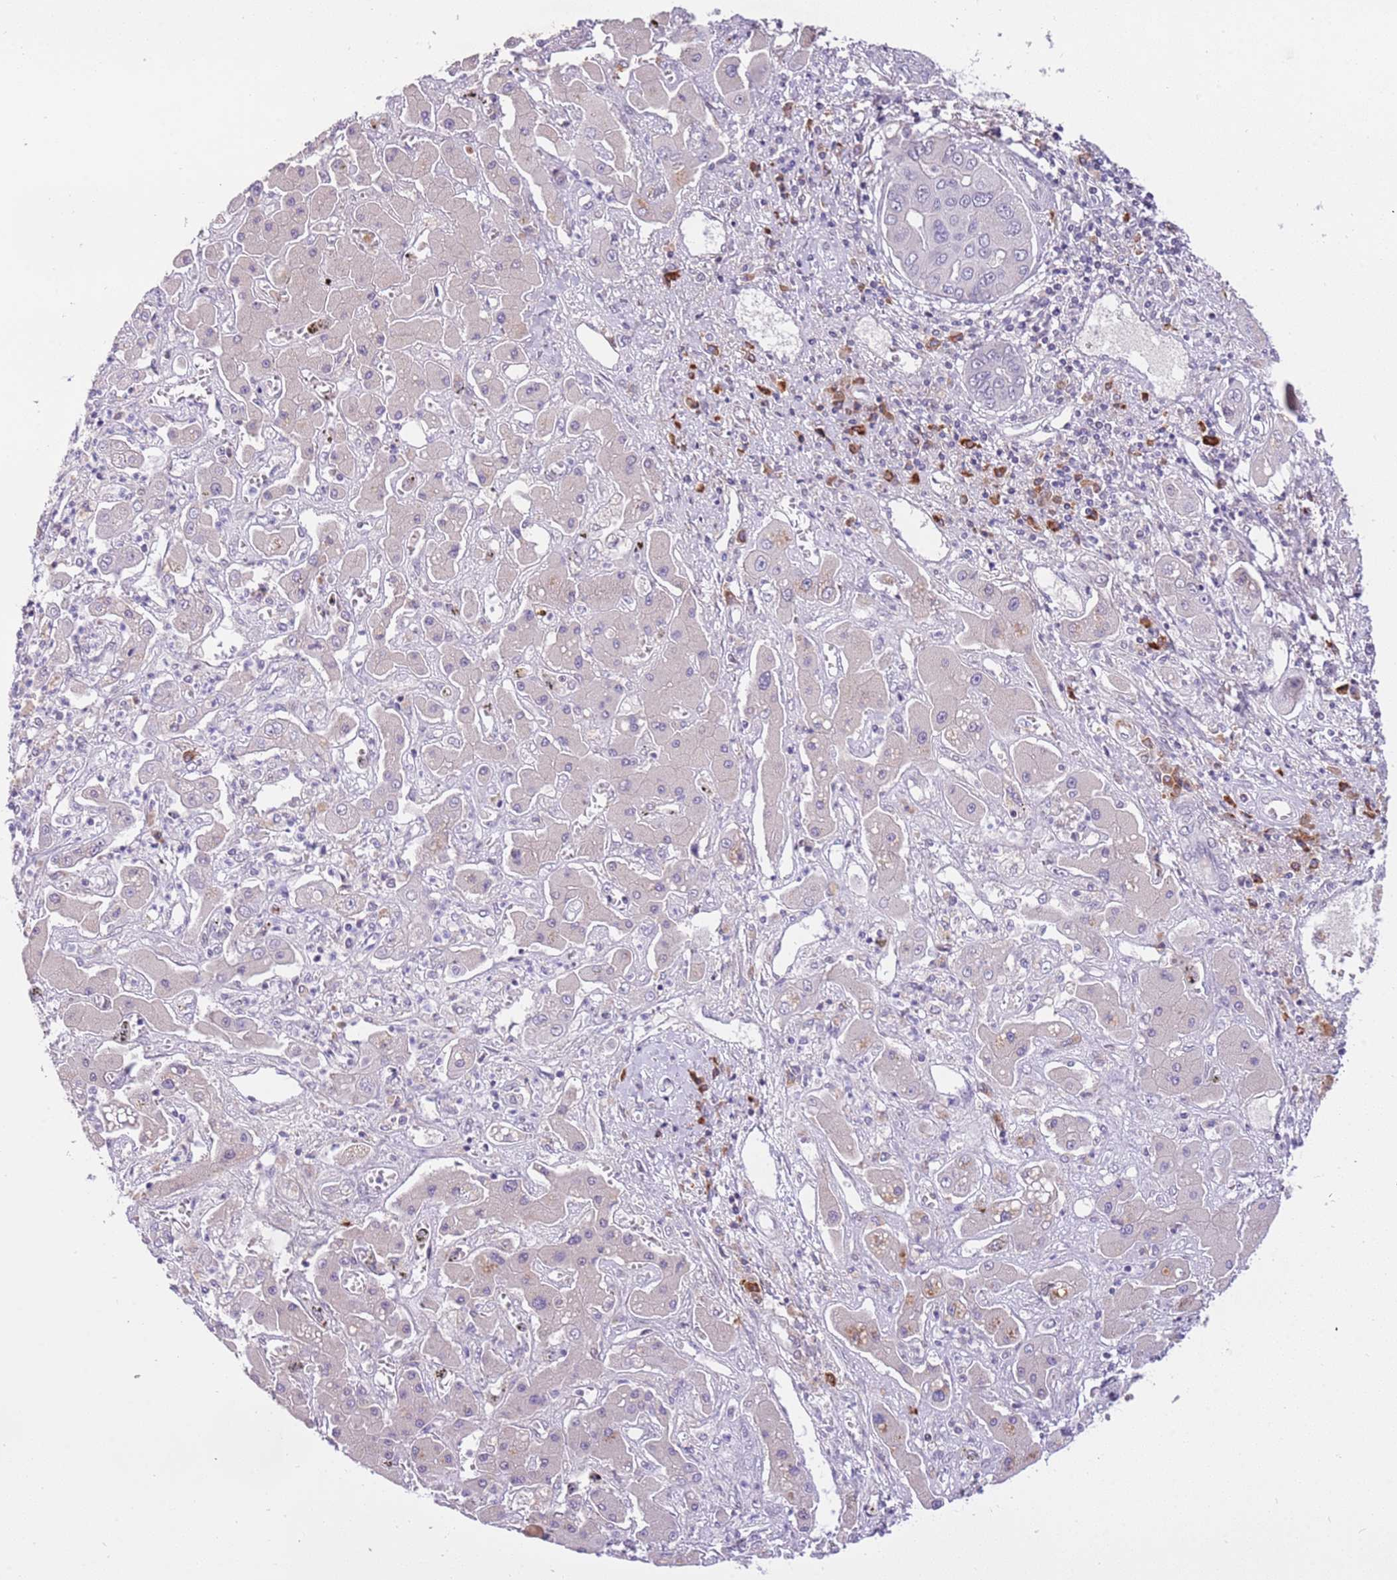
{"staining": {"intensity": "negative", "quantity": "none", "location": "none"}, "tissue": "liver cancer", "cell_type": "Tumor cells", "image_type": "cancer", "snomed": [{"axis": "morphology", "description": "Cholangiocarcinoma"}, {"axis": "topography", "description": "Liver"}], "caption": "Immunohistochemistry (IHC) of liver cholangiocarcinoma exhibits no staining in tumor cells.", "gene": "MAGEF1", "patient": {"sex": "male", "age": 67}}